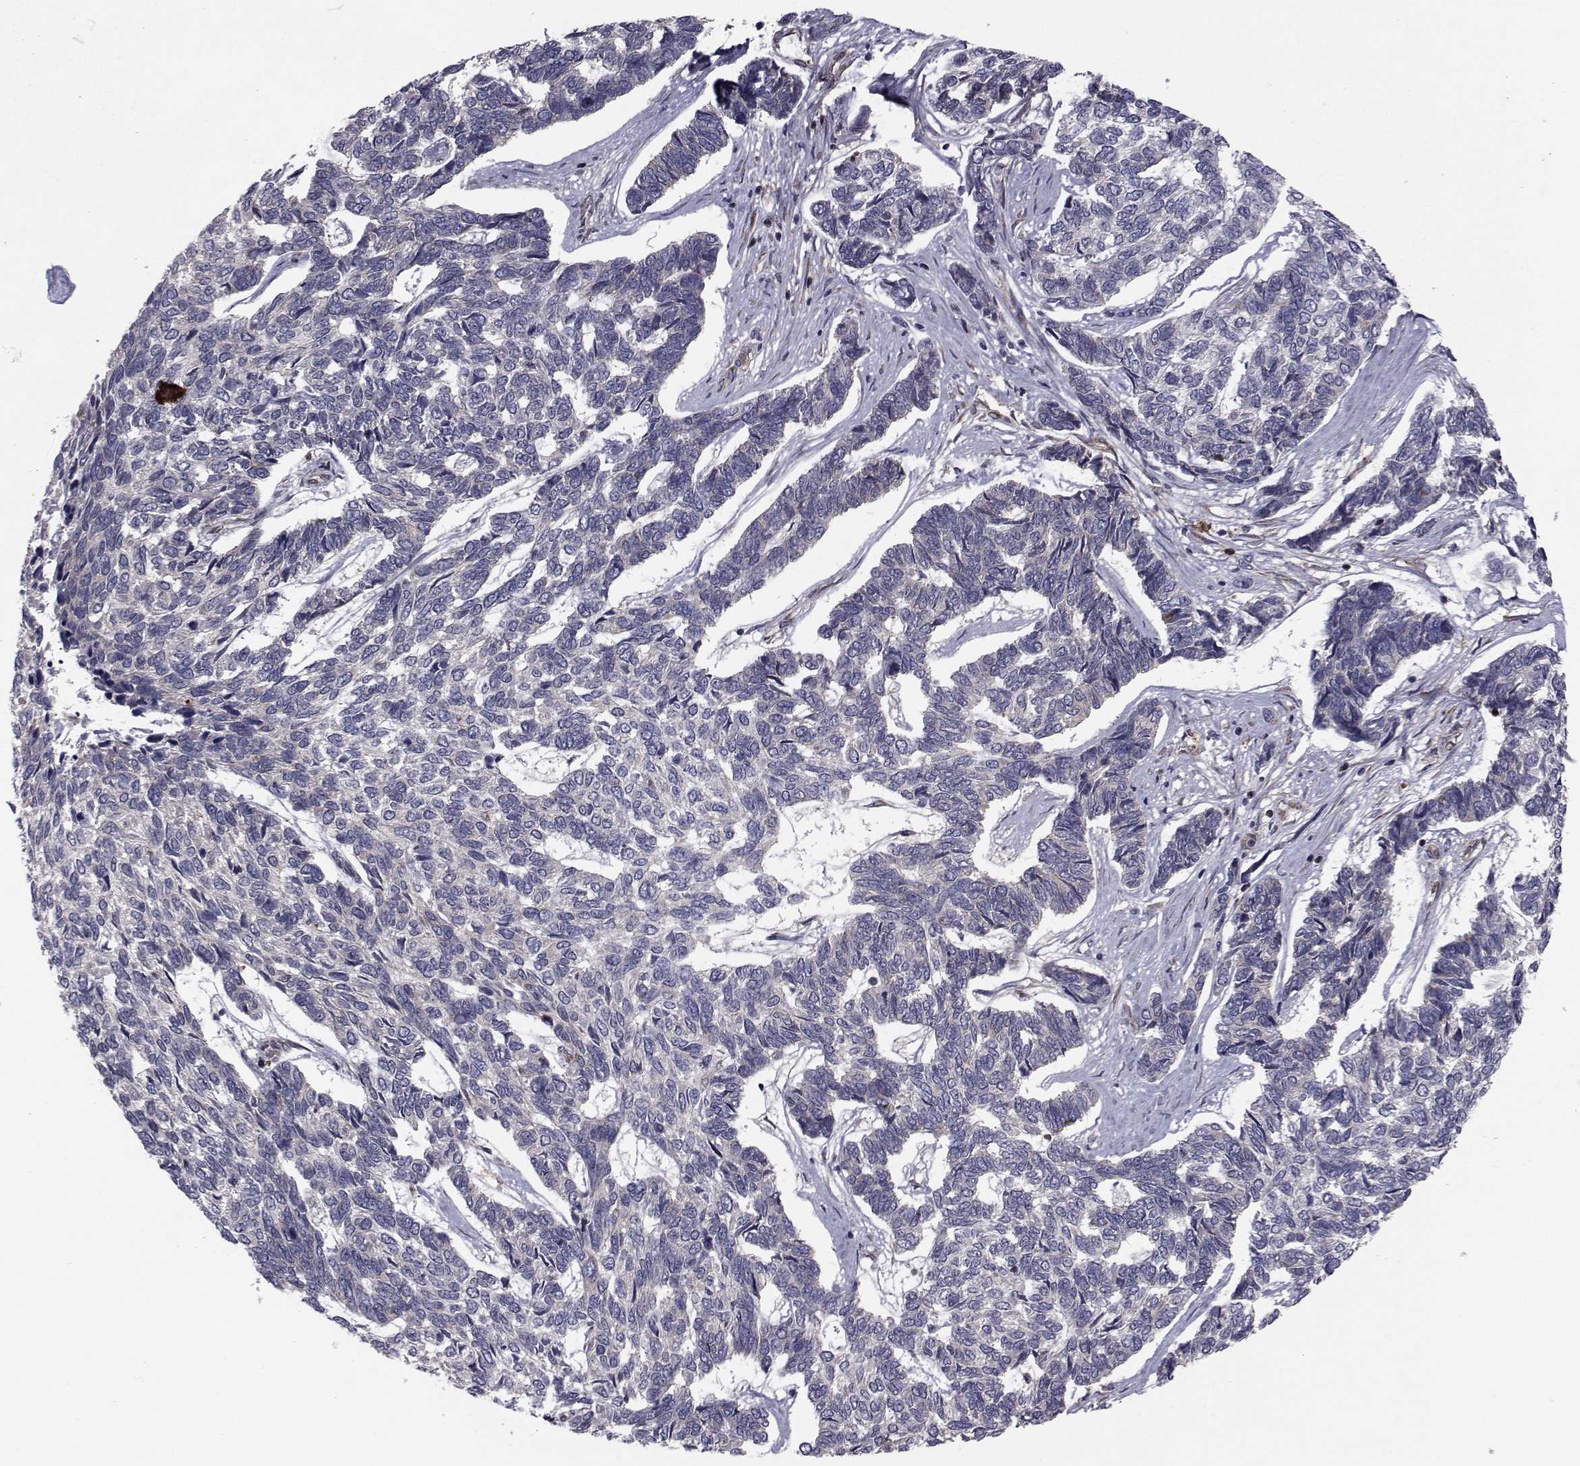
{"staining": {"intensity": "negative", "quantity": "none", "location": "none"}, "tissue": "skin cancer", "cell_type": "Tumor cells", "image_type": "cancer", "snomed": [{"axis": "morphology", "description": "Basal cell carcinoma"}, {"axis": "topography", "description": "Skin"}], "caption": "Tumor cells are negative for protein expression in human skin basal cell carcinoma. (DAB (3,3'-diaminobenzidine) IHC, high magnification).", "gene": "TRIP10", "patient": {"sex": "female", "age": 65}}